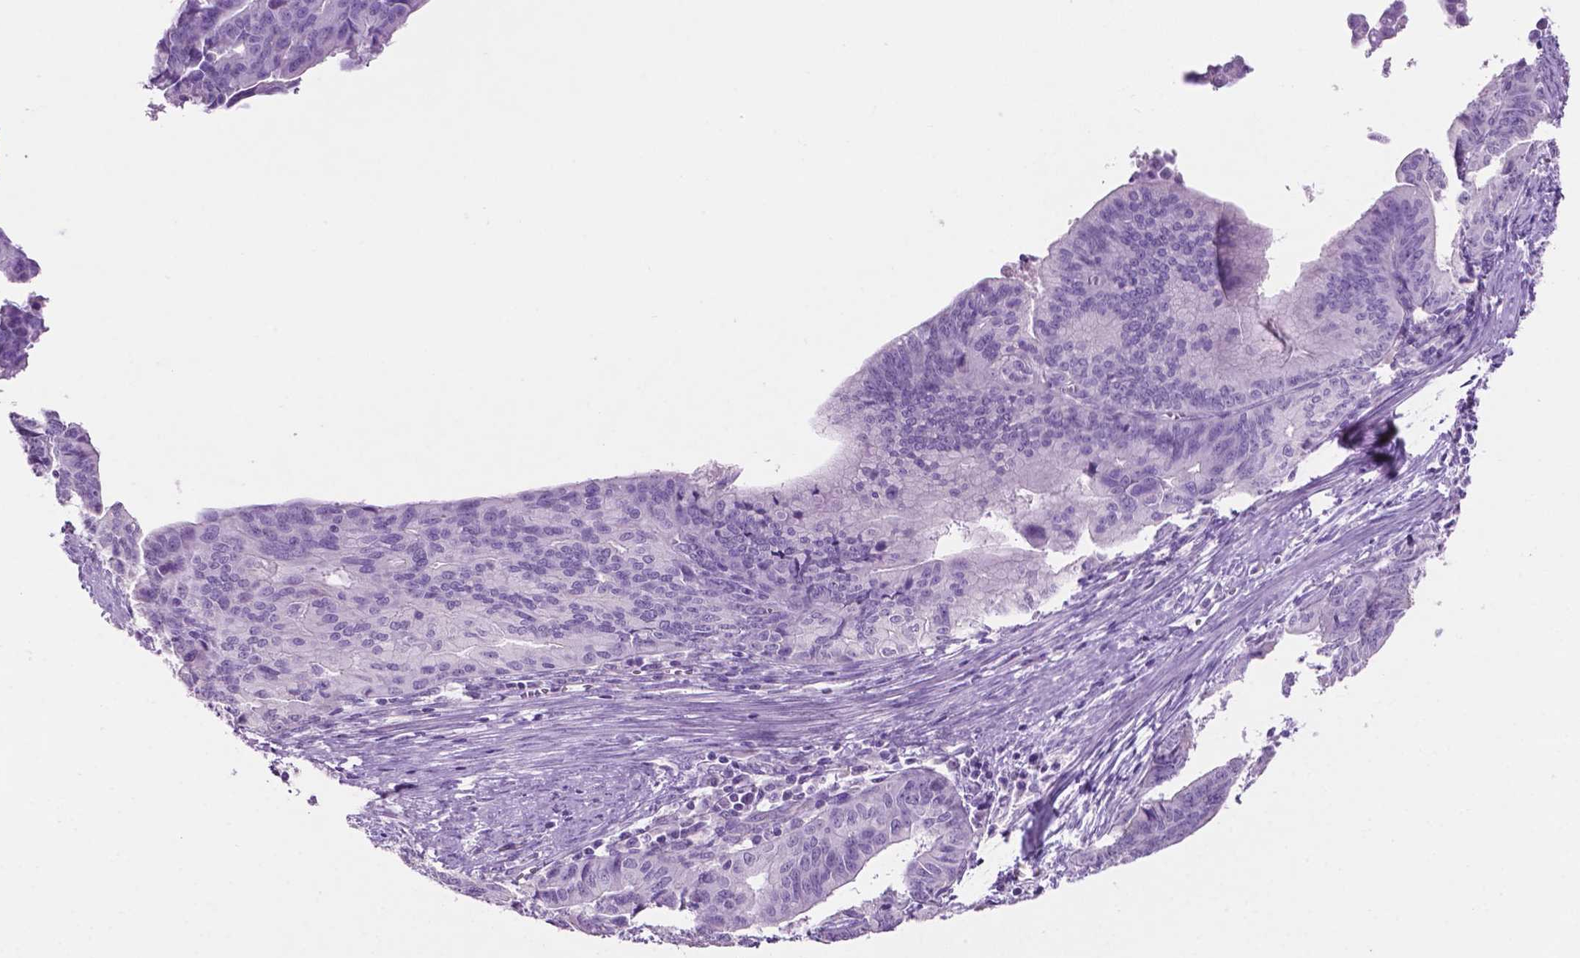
{"staining": {"intensity": "negative", "quantity": "none", "location": "none"}, "tissue": "endometrial cancer", "cell_type": "Tumor cells", "image_type": "cancer", "snomed": [{"axis": "morphology", "description": "Adenocarcinoma, NOS"}, {"axis": "topography", "description": "Endometrium"}], "caption": "Tumor cells show no significant protein staining in adenocarcinoma (endometrial).", "gene": "PHGR1", "patient": {"sex": "female", "age": 65}}